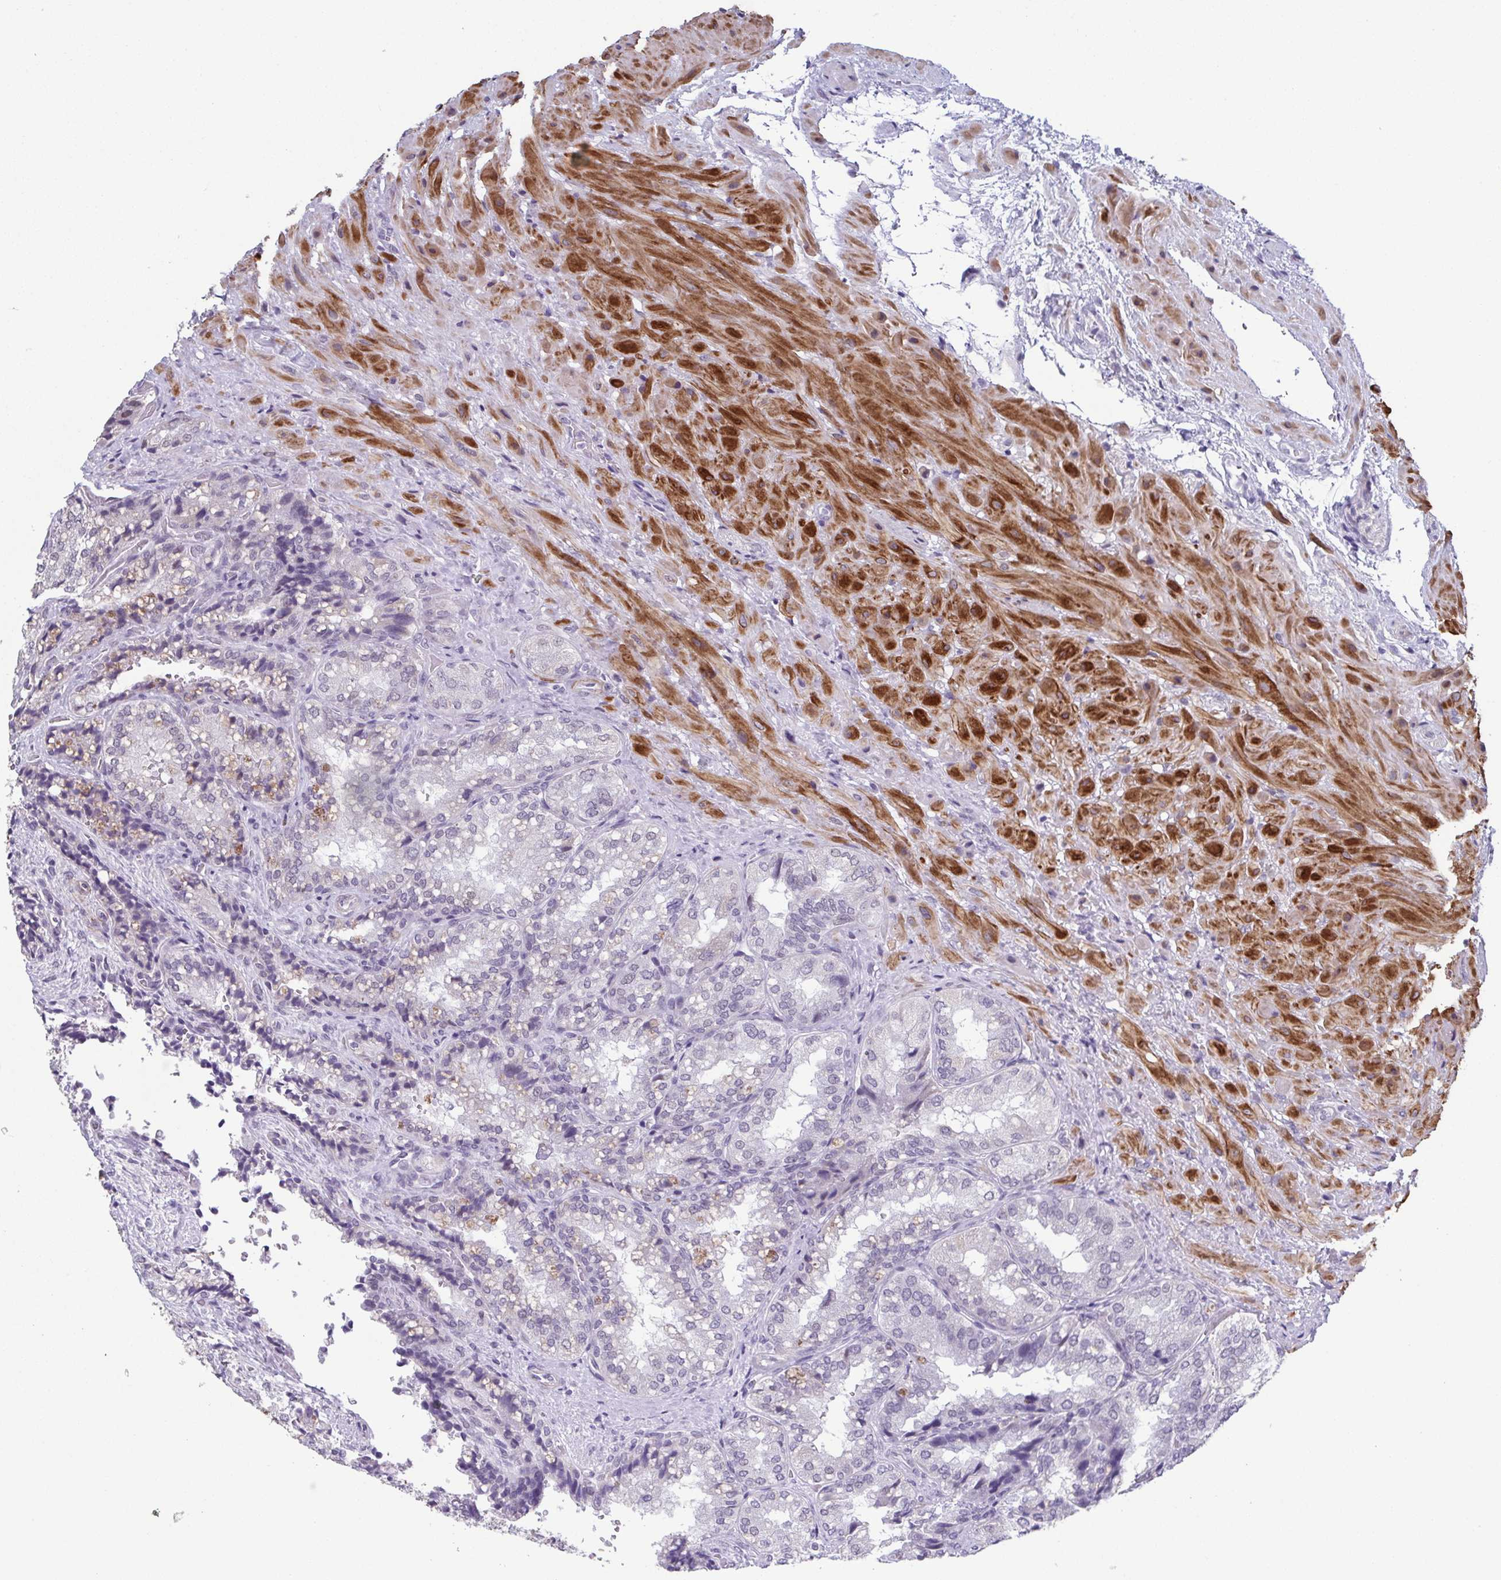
{"staining": {"intensity": "negative", "quantity": "none", "location": "none"}, "tissue": "seminal vesicle", "cell_type": "Glandular cells", "image_type": "normal", "snomed": [{"axis": "morphology", "description": "Normal tissue, NOS"}, {"axis": "topography", "description": "Seminal veicle"}], "caption": "This histopathology image is of unremarkable seminal vesicle stained with immunohistochemistry (IHC) to label a protein in brown with the nuclei are counter-stained blue. There is no expression in glandular cells. (DAB immunohistochemistry (IHC), high magnification).", "gene": "TMEM92", "patient": {"sex": "male", "age": 57}}